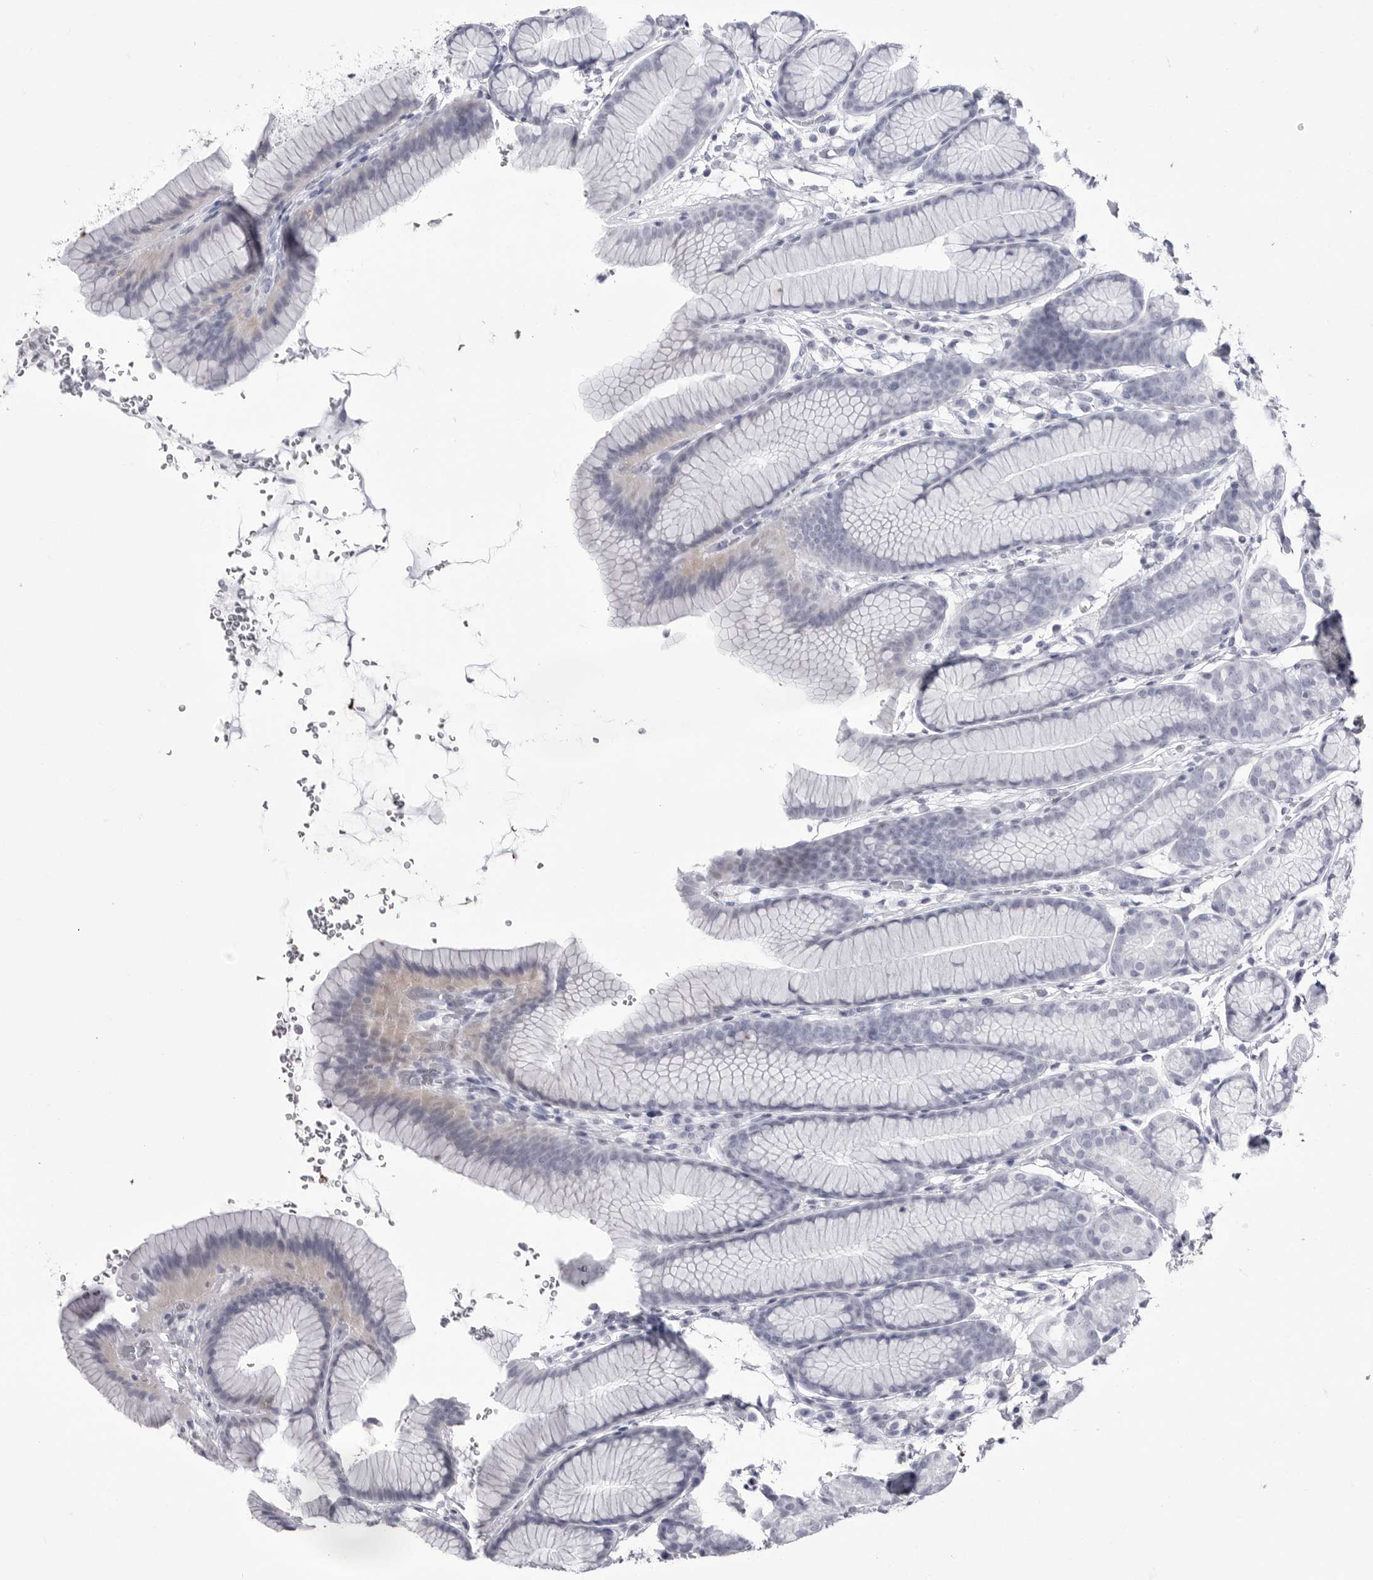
{"staining": {"intensity": "negative", "quantity": "none", "location": "none"}, "tissue": "stomach", "cell_type": "Glandular cells", "image_type": "normal", "snomed": [{"axis": "morphology", "description": "Normal tissue, NOS"}, {"axis": "topography", "description": "Stomach"}], "caption": "Image shows no significant protein expression in glandular cells of unremarkable stomach.", "gene": "COL26A1", "patient": {"sex": "male", "age": 42}}